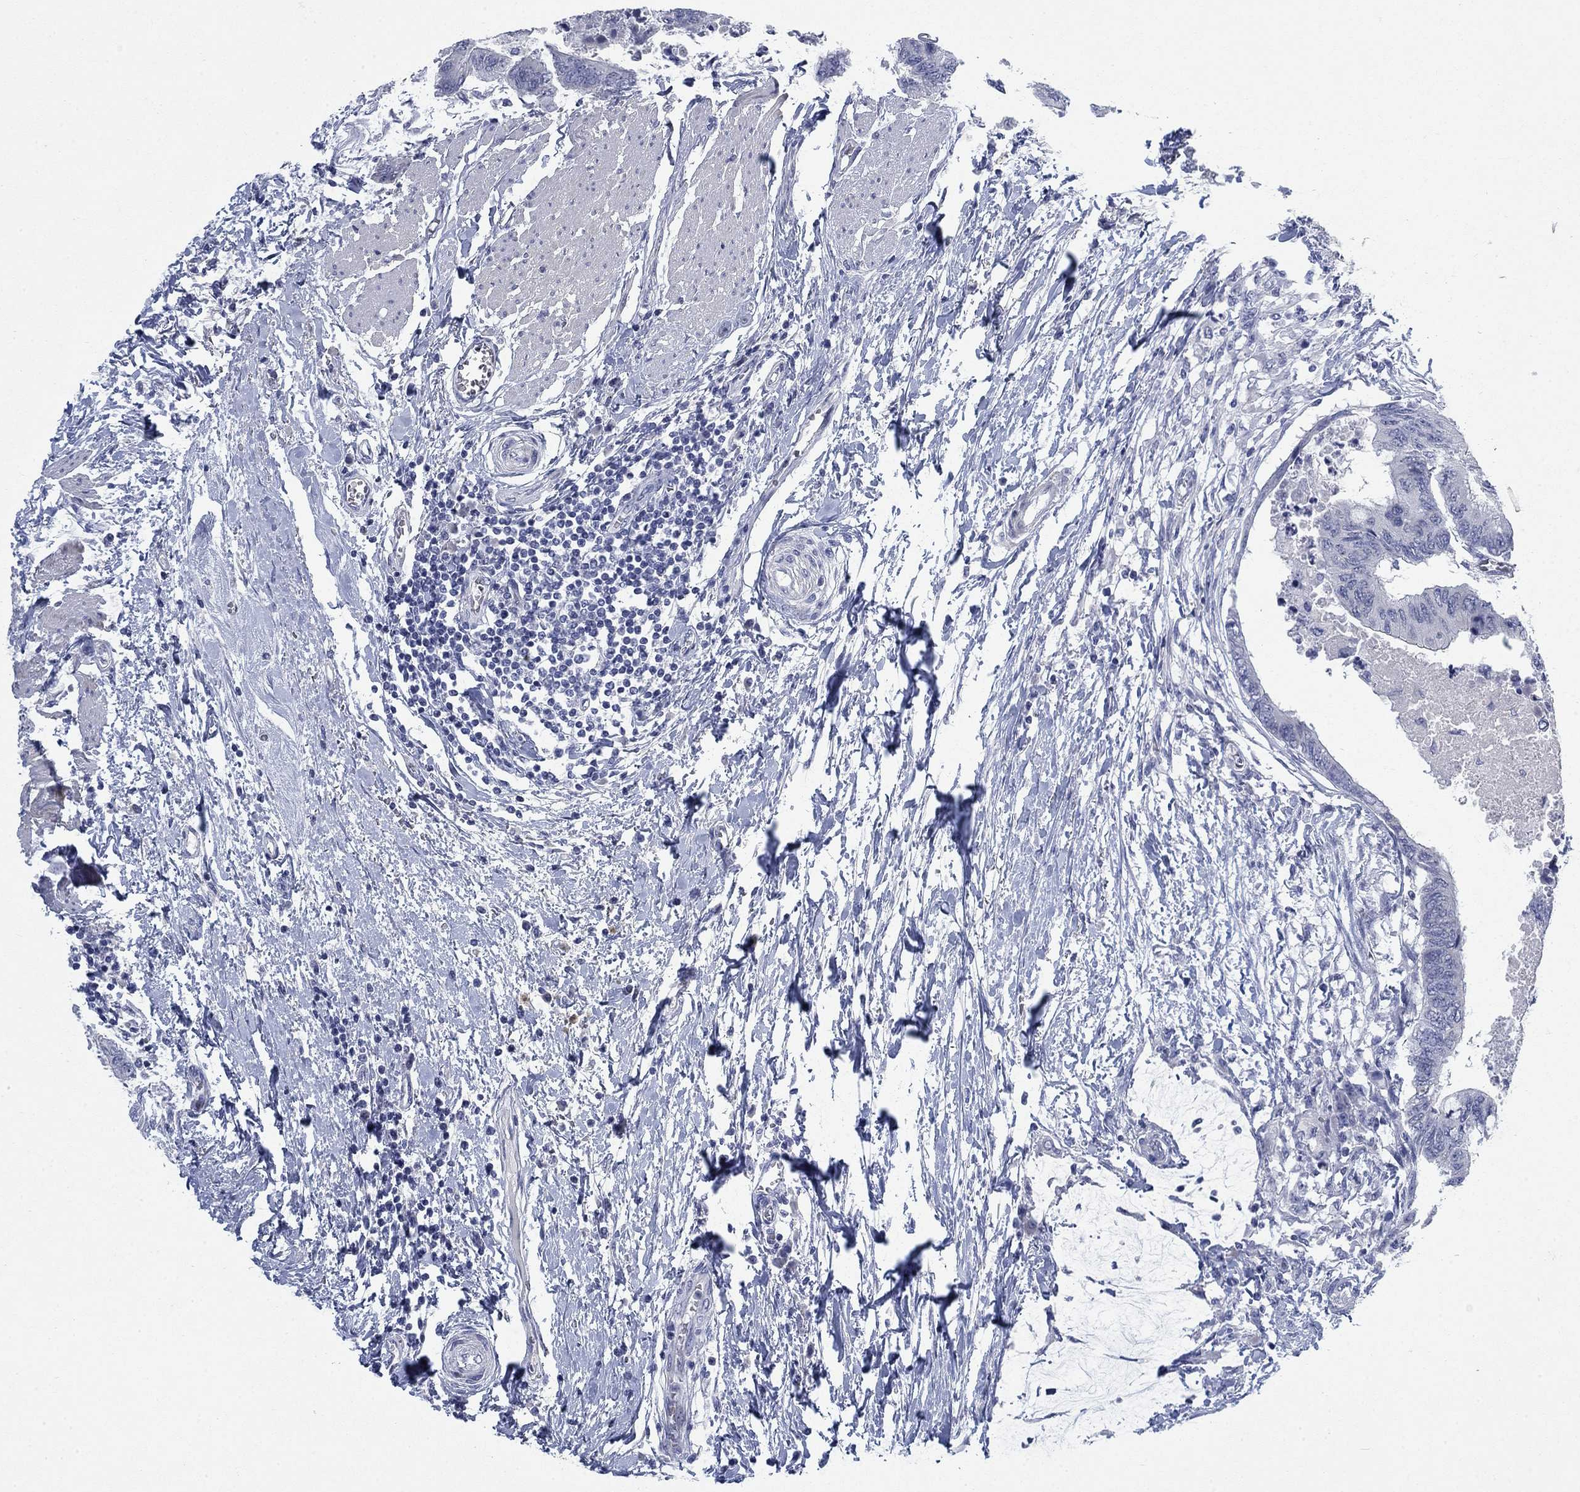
{"staining": {"intensity": "negative", "quantity": "none", "location": "none"}, "tissue": "colorectal cancer", "cell_type": "Tumor cells", "image_type": "cancer", "snomed": [{"axis": "morphology", "description": "Normal tissue, NOS"}, {"axis": "morphology", "description": "Adenocarcinoma, NOS"}, {"axis": "topography", "description": "Rectum"}, {"axis": "topography", "description": "Peripheral nerve tissue"}], "caption": "The photomicrograph reveals no significant positivity in tumor cells of adenocarcinoma (colorectal). (Stains: DAB (3,3'-diaminobenzidine) immunohistochemistry (IHC) with hematoxylin counter stain, Microscopy: brightfield microscopy at high magnification).", "gene": "DNER", "patient": {"sex": "male", "age": 92}}